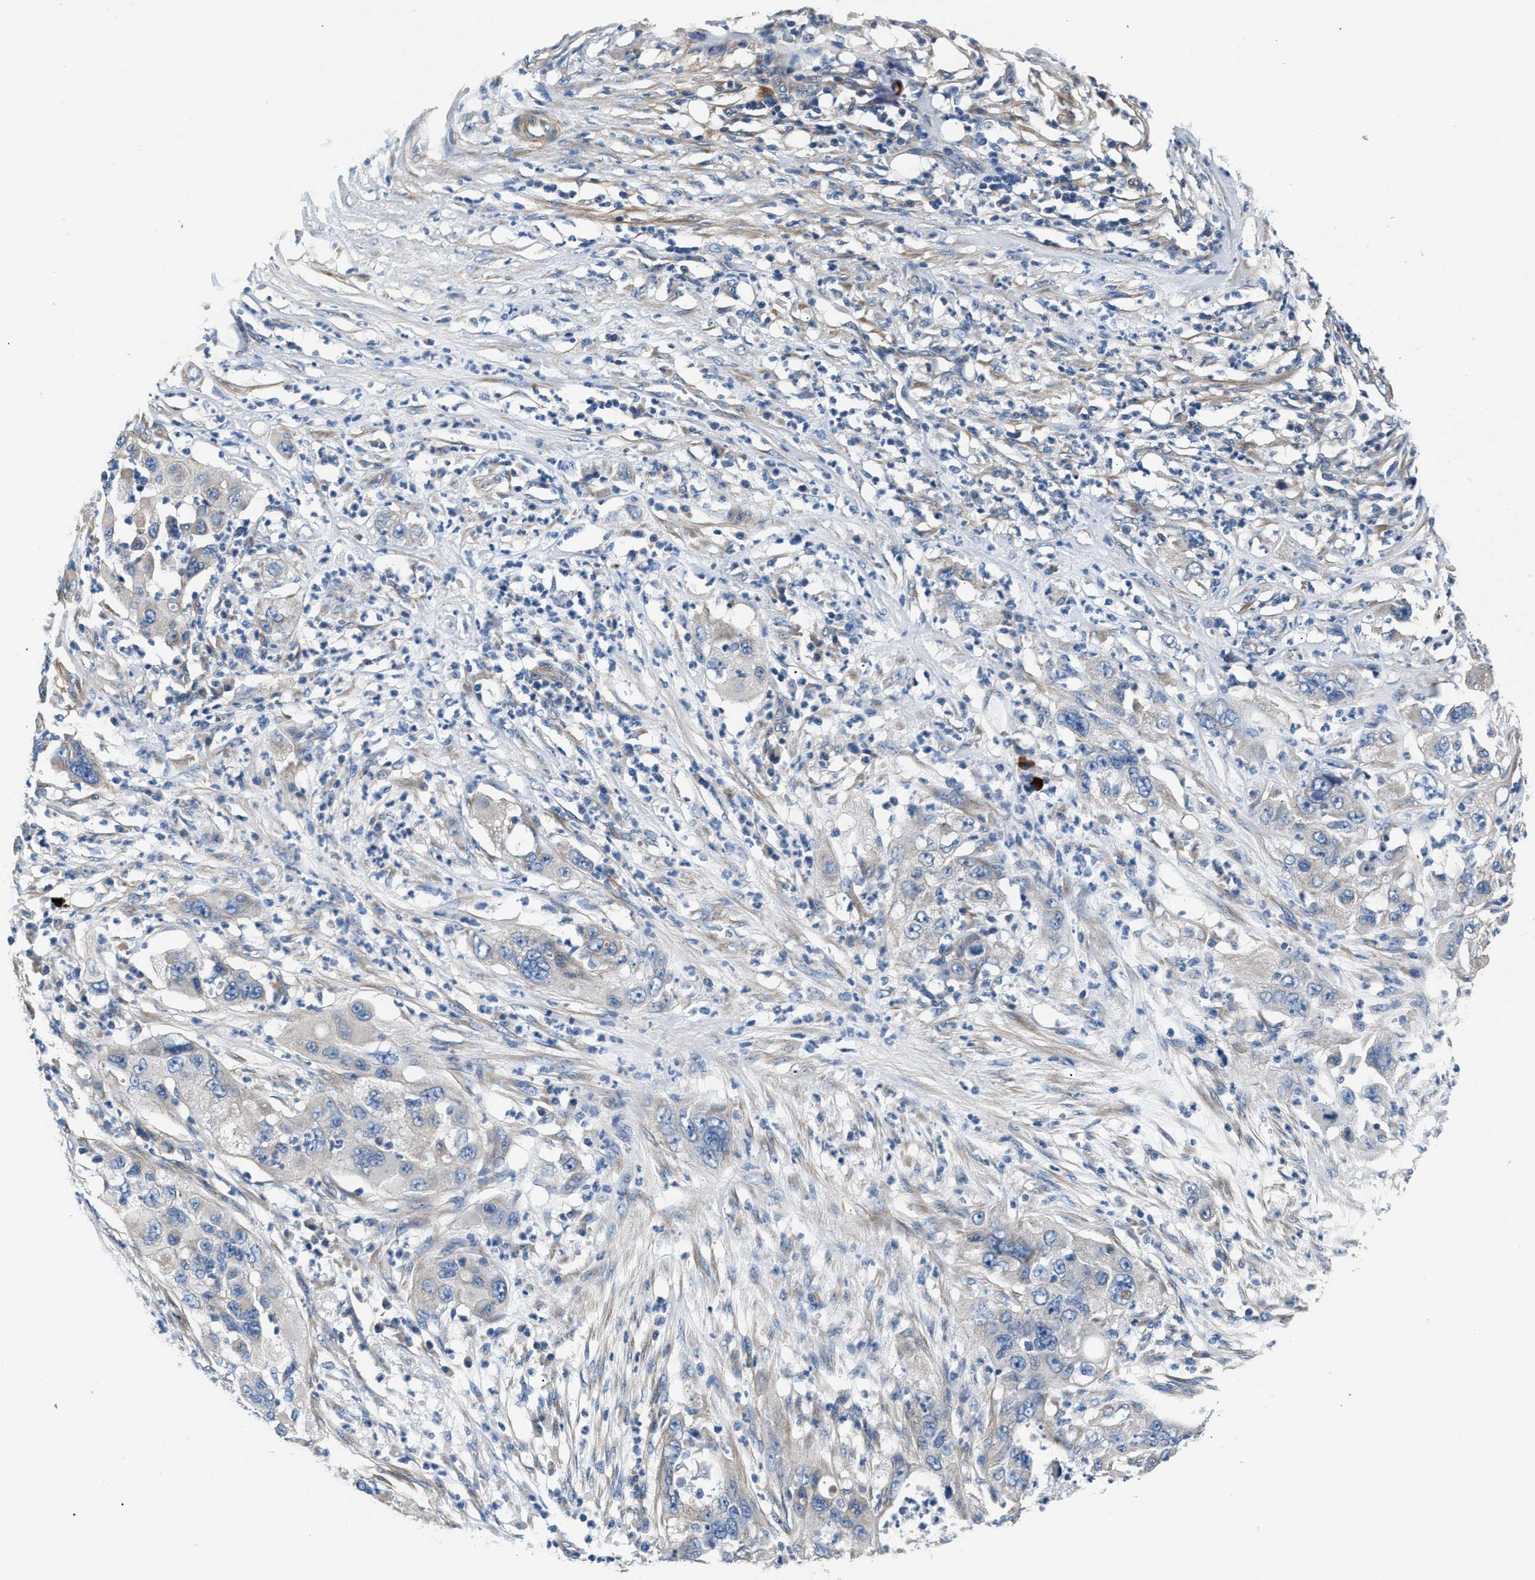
{"staining": {"intensity": "negative", "quantity": "none", "location": "none"}, "tissue": "pancreatic cancer", "cell_type": "Tumor cells", "image_type": "cancer", "snomed": [{"axis": "morphology", "description": "Adenocarcinoma, NOS"}, {"axis": "topography", "description": "Pancreas"}], "caption": "This is an immunohistochemistry (IHC) micrograph of human pancreatic cancer (adenocarcinoma). There is no expression in tumor cells.", "gene": "CDRT4", "patient": {"sex": "female", "age": 78}}